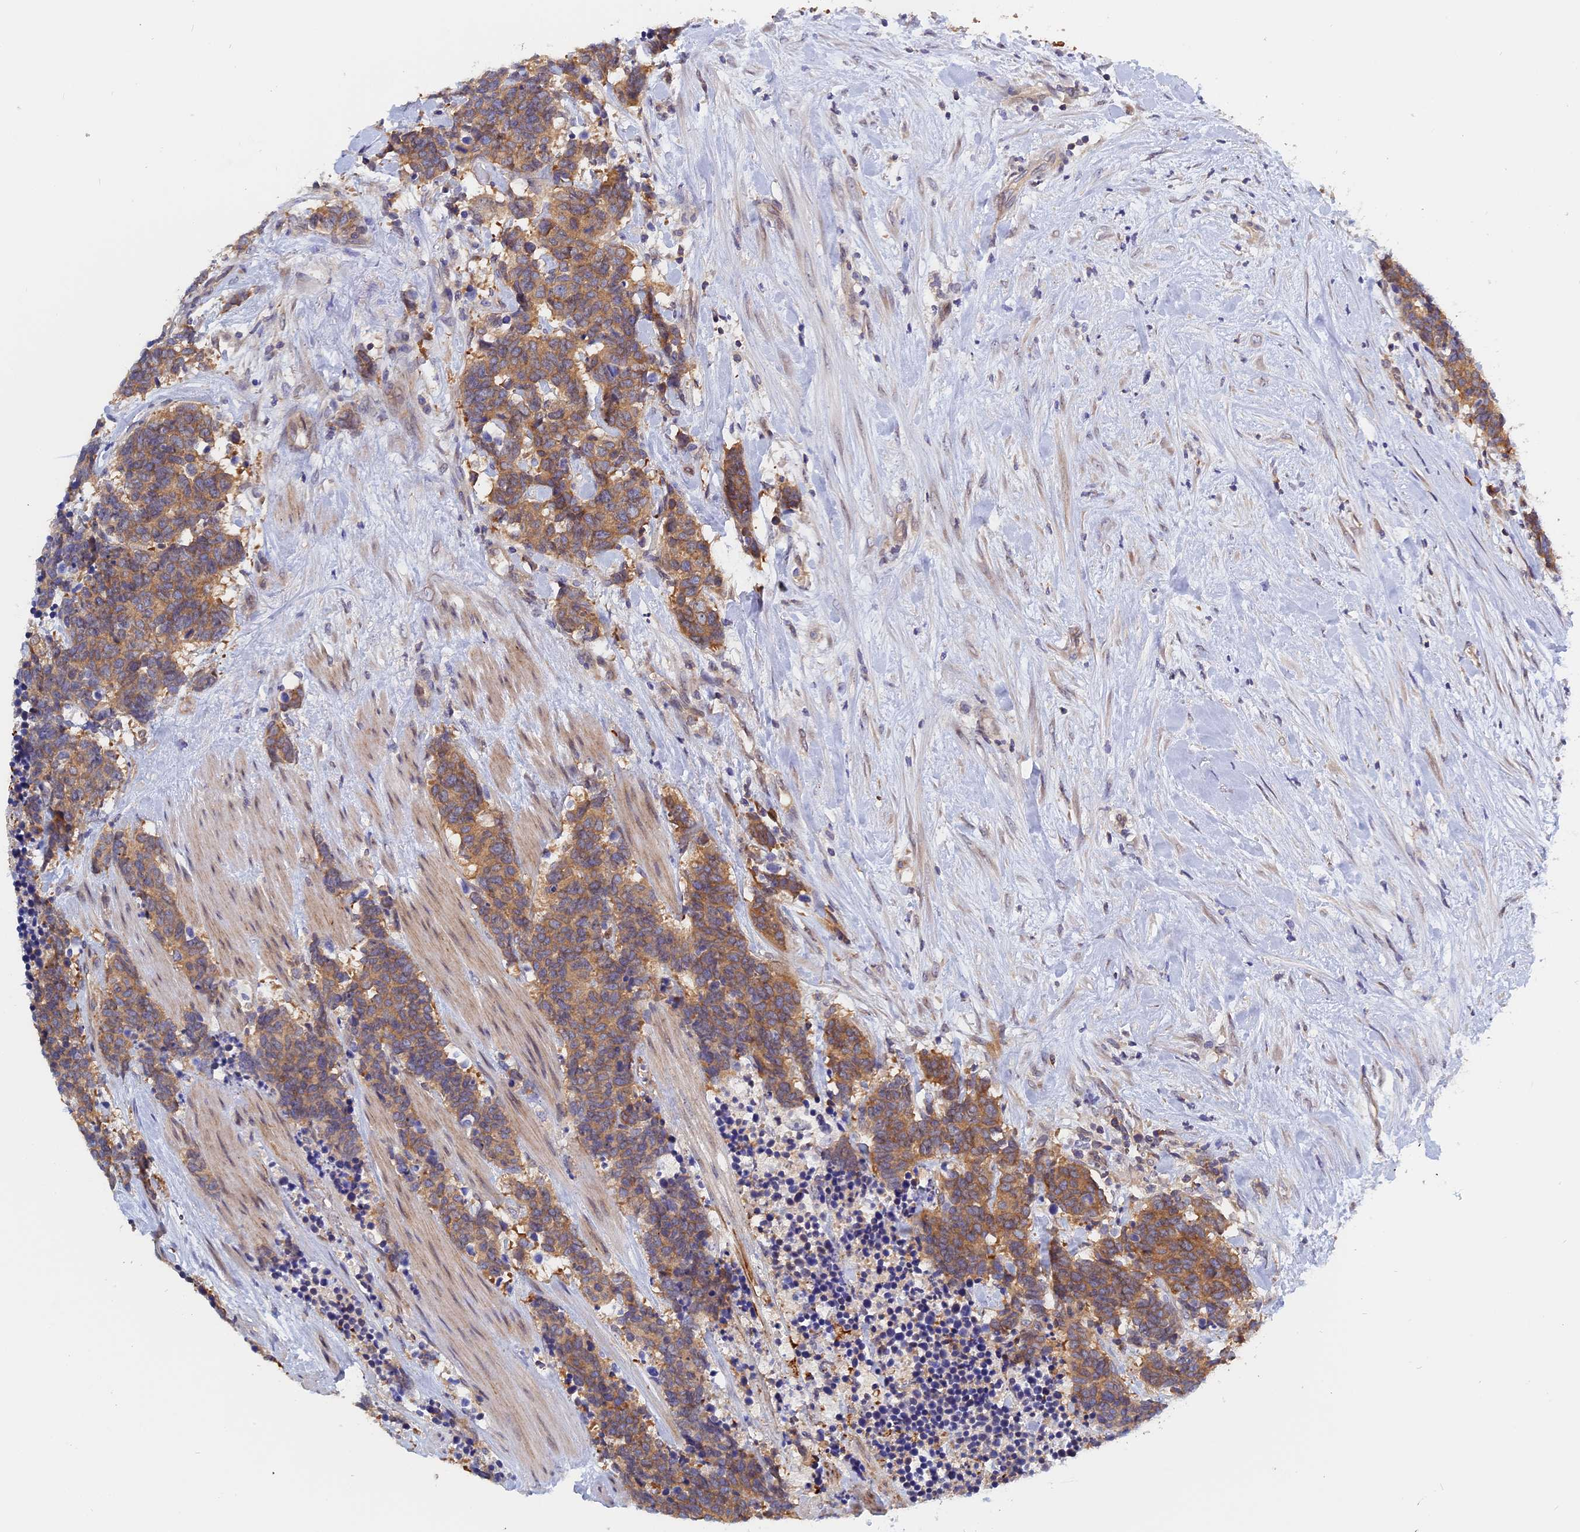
{"staining": {"intensity": "moderate", "quantity": ">75%", "location": "cytoplasmic/membranous"}, "tissue": "carcinoid", "cell_type": "Tumor cells", "image_type": "cancer", "snomed": [{"axis": "morphology", "description": "Carcinoma, NOS"}, {"axis": "morphology", "description": "Carcinoid, malignant, NOS"}, {"axis": "topography", "description": "Prostate"}], "caption": "An immunohistochemistry (IHC) photomicrograph of tumor tissue is shown. Protein staining in brown labels moderate cytoplasmic/membranous positivity in carcinoid within tumor cells. (DAB (3,3'-diaminobenzidine) IHC with brightfield microscopy, high magnification).", "gene": "NAA10", "patient": {"sex": "male", "age": 57}}